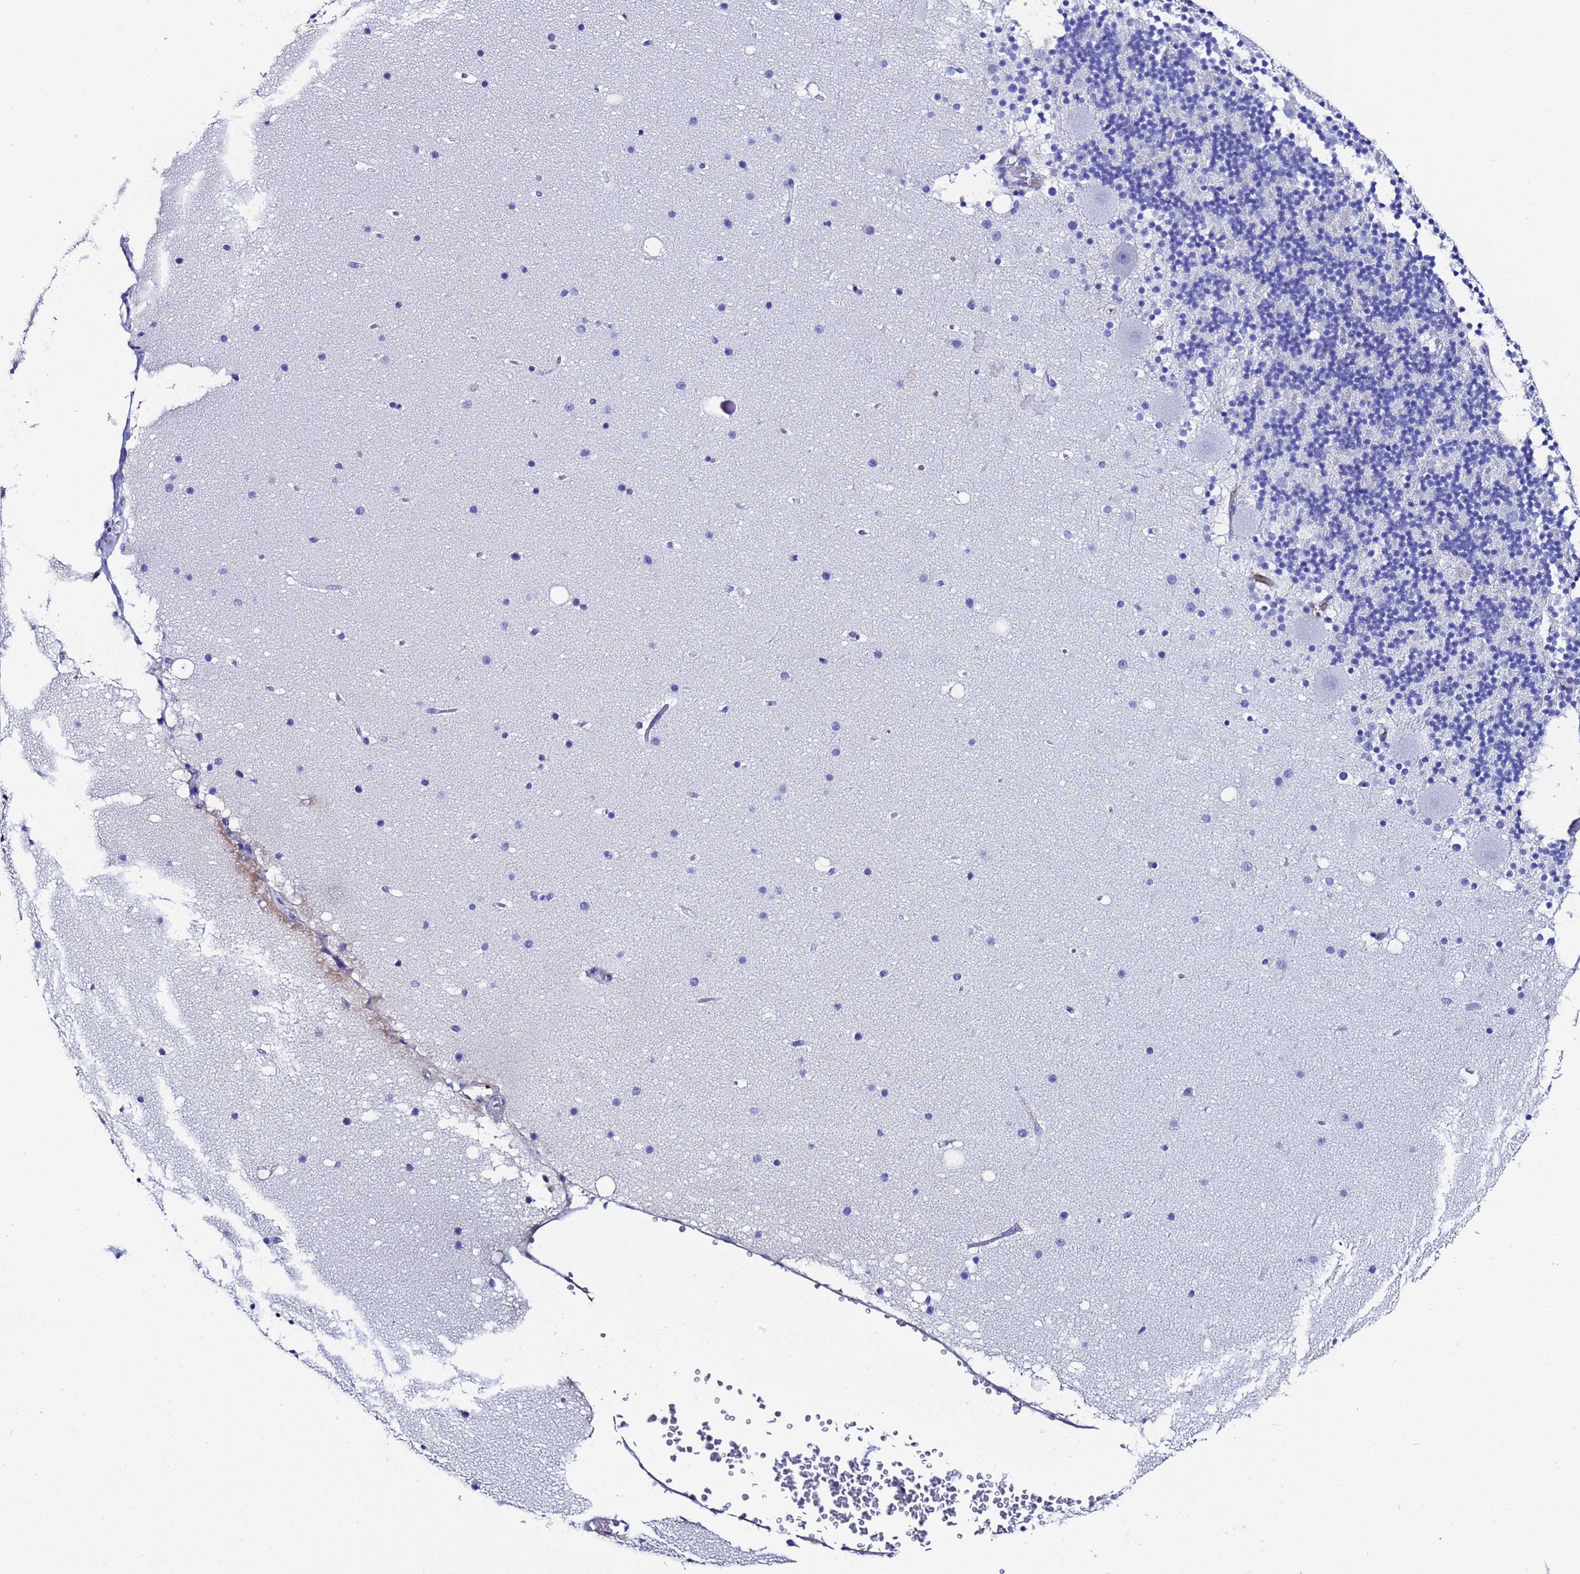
{"staining": {"intensity": "negative", "quantity": "none", "location": "none"}, "tissue": "cerebellum", "cell_type": "Cells in granular layer", "image_type": "normal", "snomed": [{"axis": "morphology", "description": "Normal tissue, NOS"}, {"axis": "topography", "description": "Cerebellum"}], "caption": "Immunohistochemistry image of normal cerebellum: cerebellum stained with DAB (3,3'-diaminobenzidine) shows no significant protein positivity in cells in granular layer.", "gene": "ADIPOQ", "patient": {"sex": "male", "age": 57}}